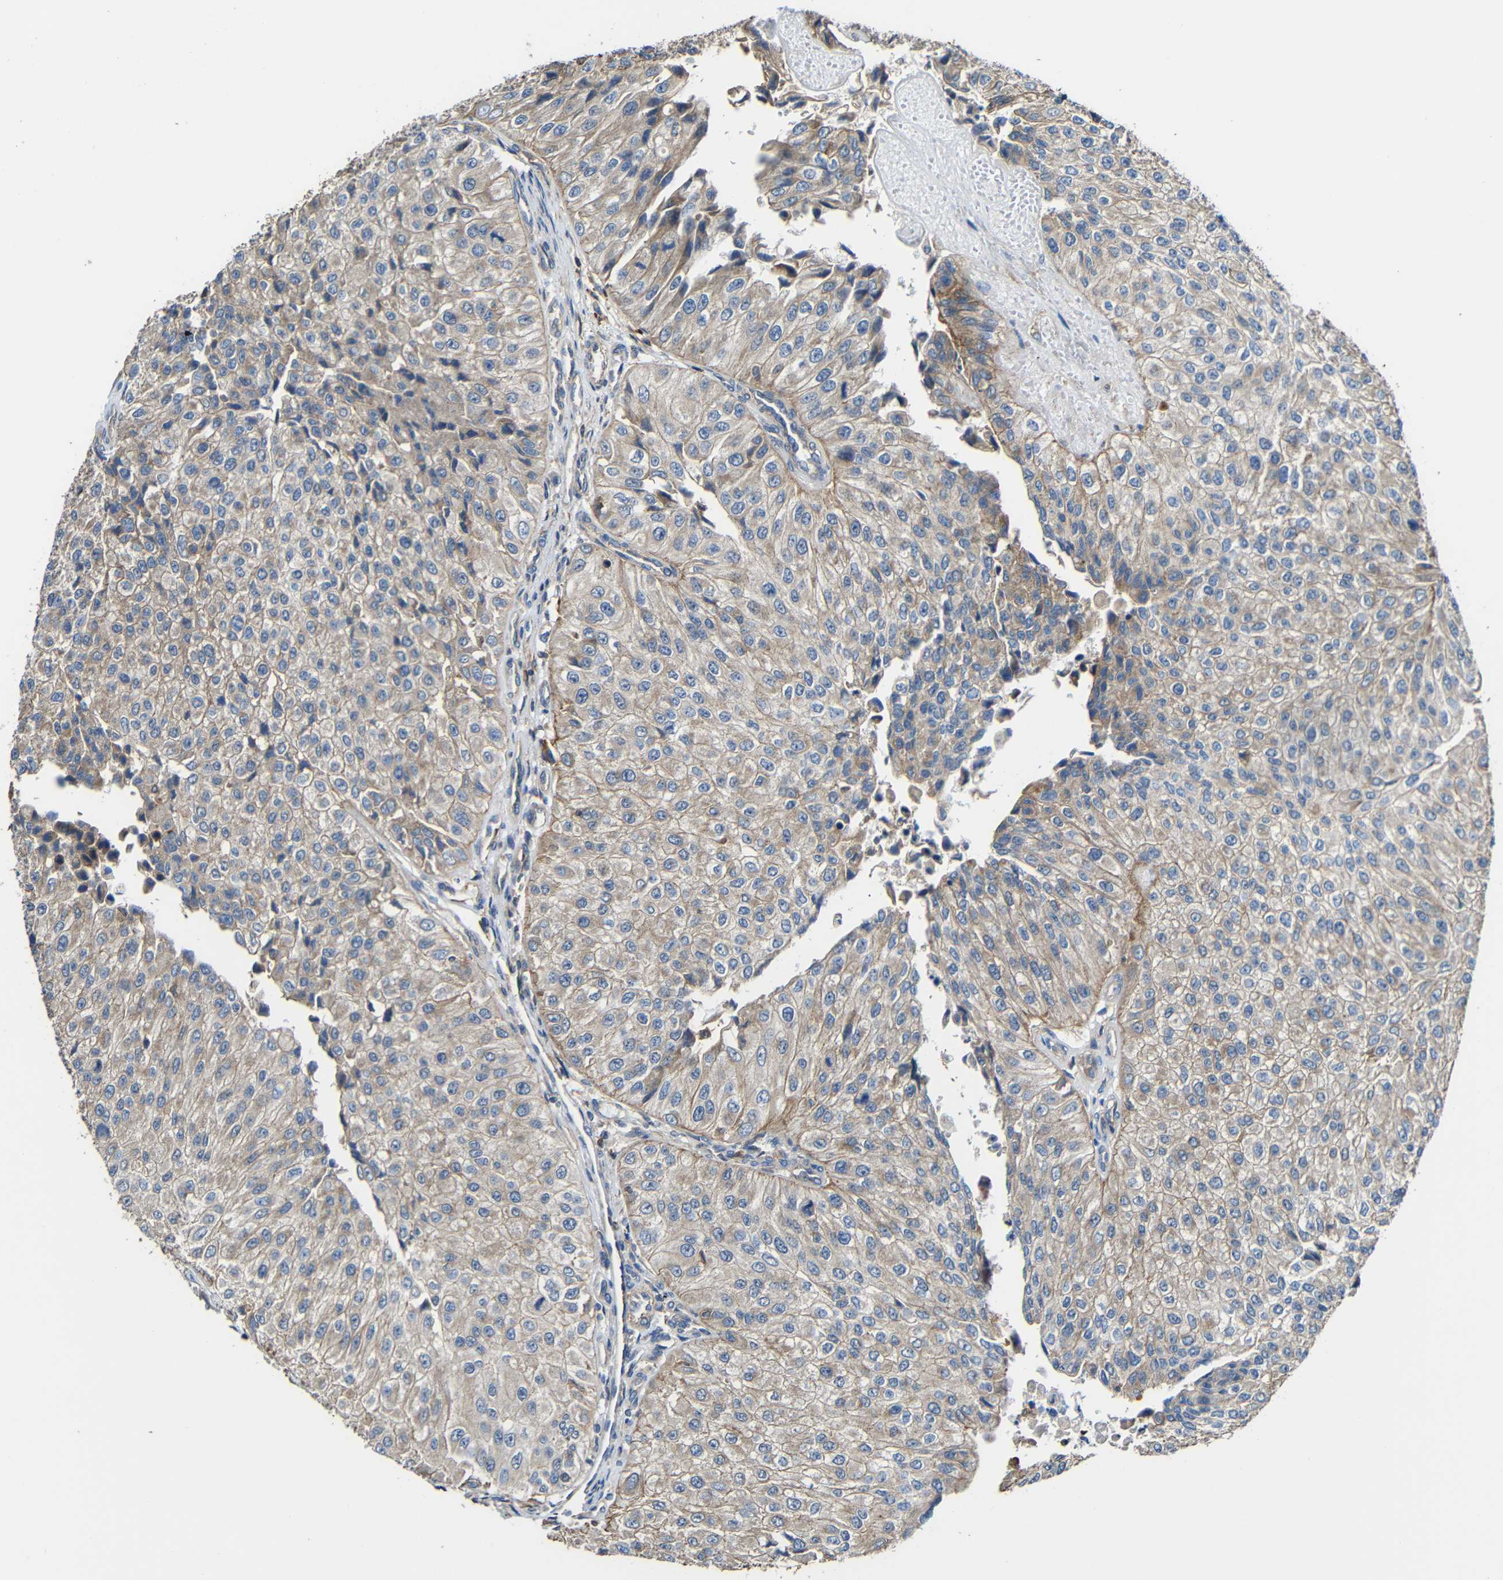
{"staining": {"intensity": "weak", "quantity": "<25%", "location": "cytoplasmic/membranous"}, "tissue": "urothelial cancer", "cell_type": "Tumor cells", "image_type": "cancer", "snomed": [{"axis": "morphology", "description": "Urothelial carcinoma, High grade"}, {"axis": "topography", "description": "Kidney"}, {"axis": "topography", "description": "Urinary bladder"}], "caption": "IHC image of neoplastic tissue: high-grade urothelial carcinoma stained with DAB reveals no significant protein positivity in tumor cells.", "gene": "RHOT2", "patient": {"sex": "male", "age": 77}}